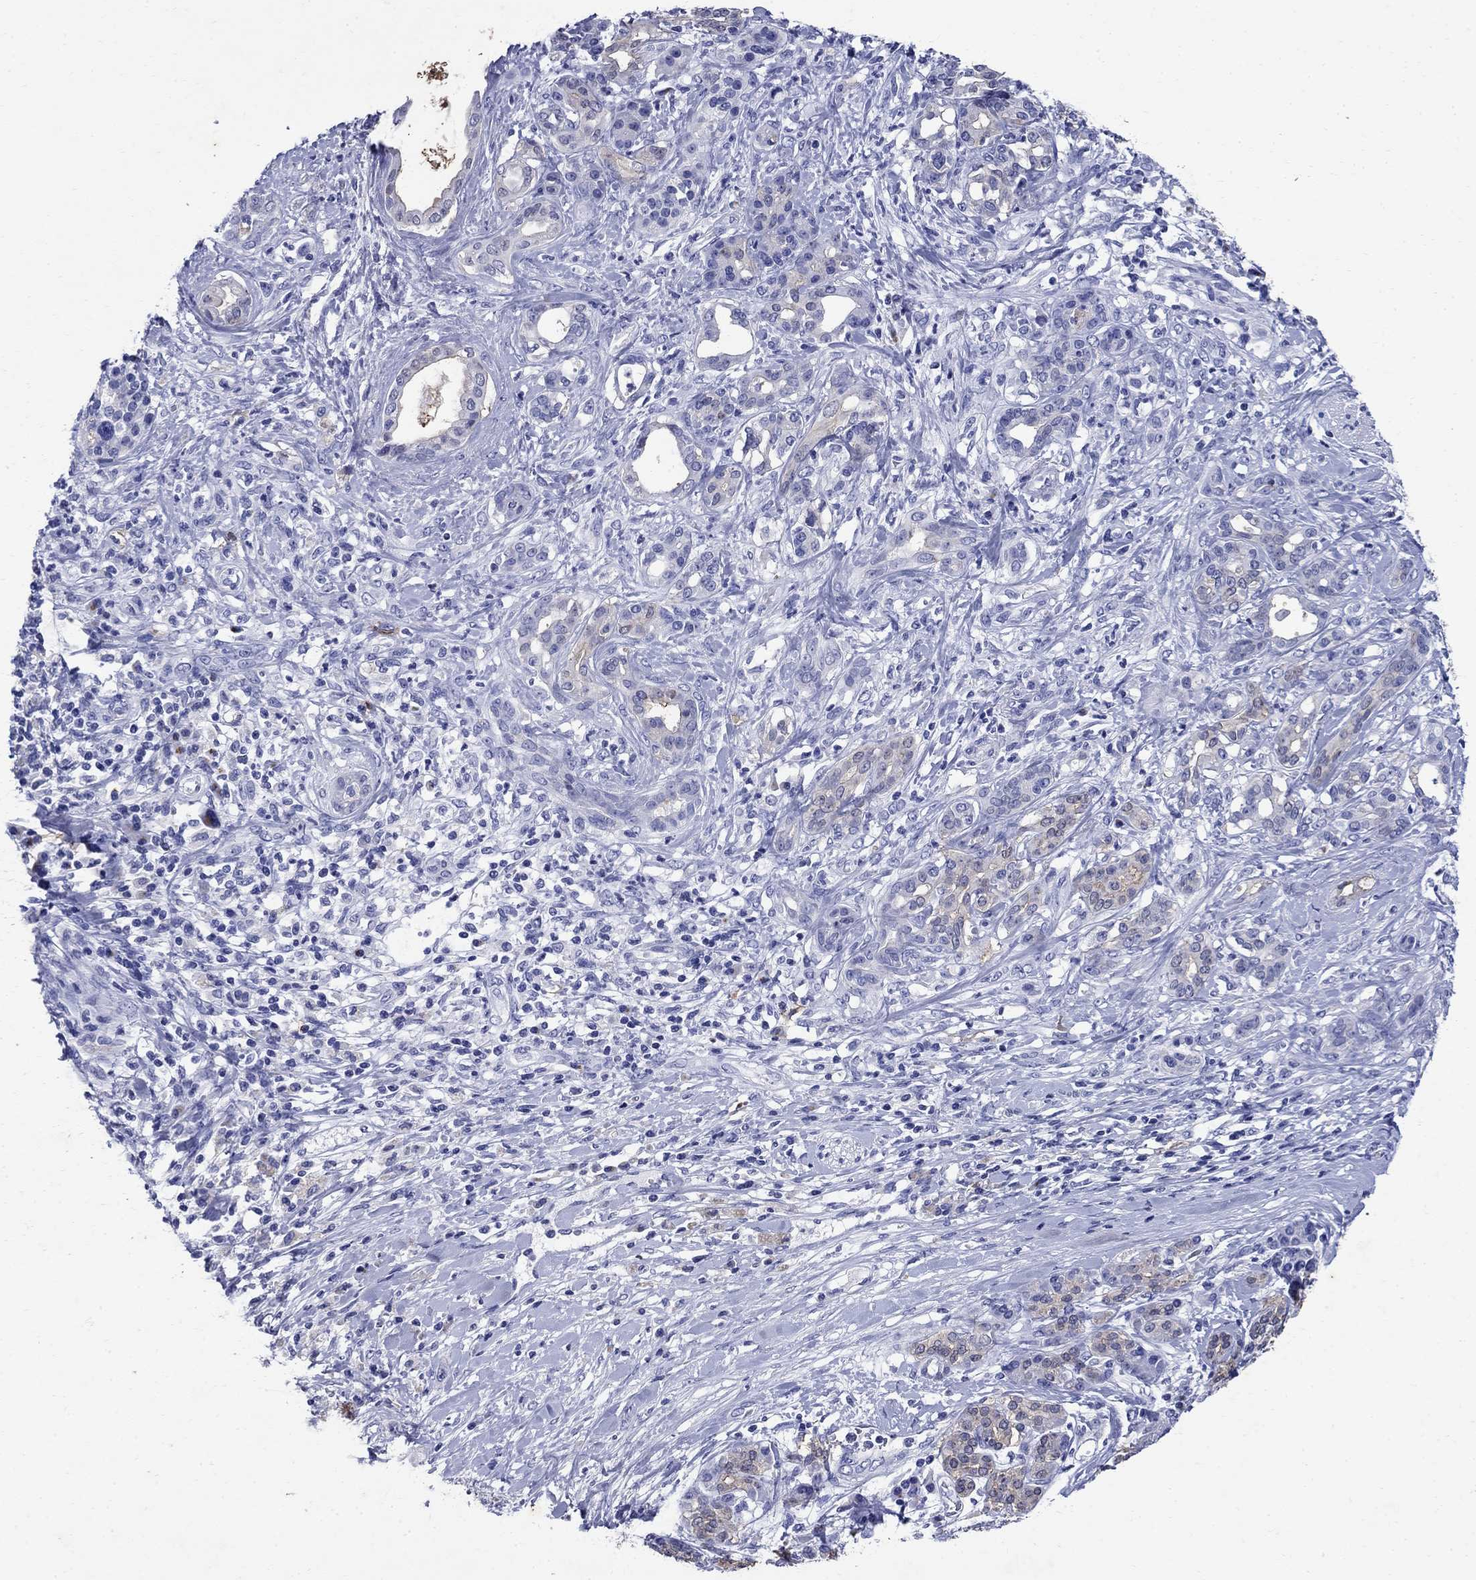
{"staining": {"intensity": "negative", "quantity": "none", "location": "none"}, "tissue": "pancreatic cancer", "cell_type": "Tumor cells", "image_type": "cancer", "snomed": [{"axis": "morphology", "description": "Adenocarcinoma, NOS"}, {"axis": "topography", "description": "Pancreas"}], "caption": "High power microscopy histopathology image of an IHC micrograph of pancreatic cancer (adenocarcinoma), revealing no significant expression in tumor cells.", "gene": "CD1A", "patient": {"sex": "female", "age": 56}}